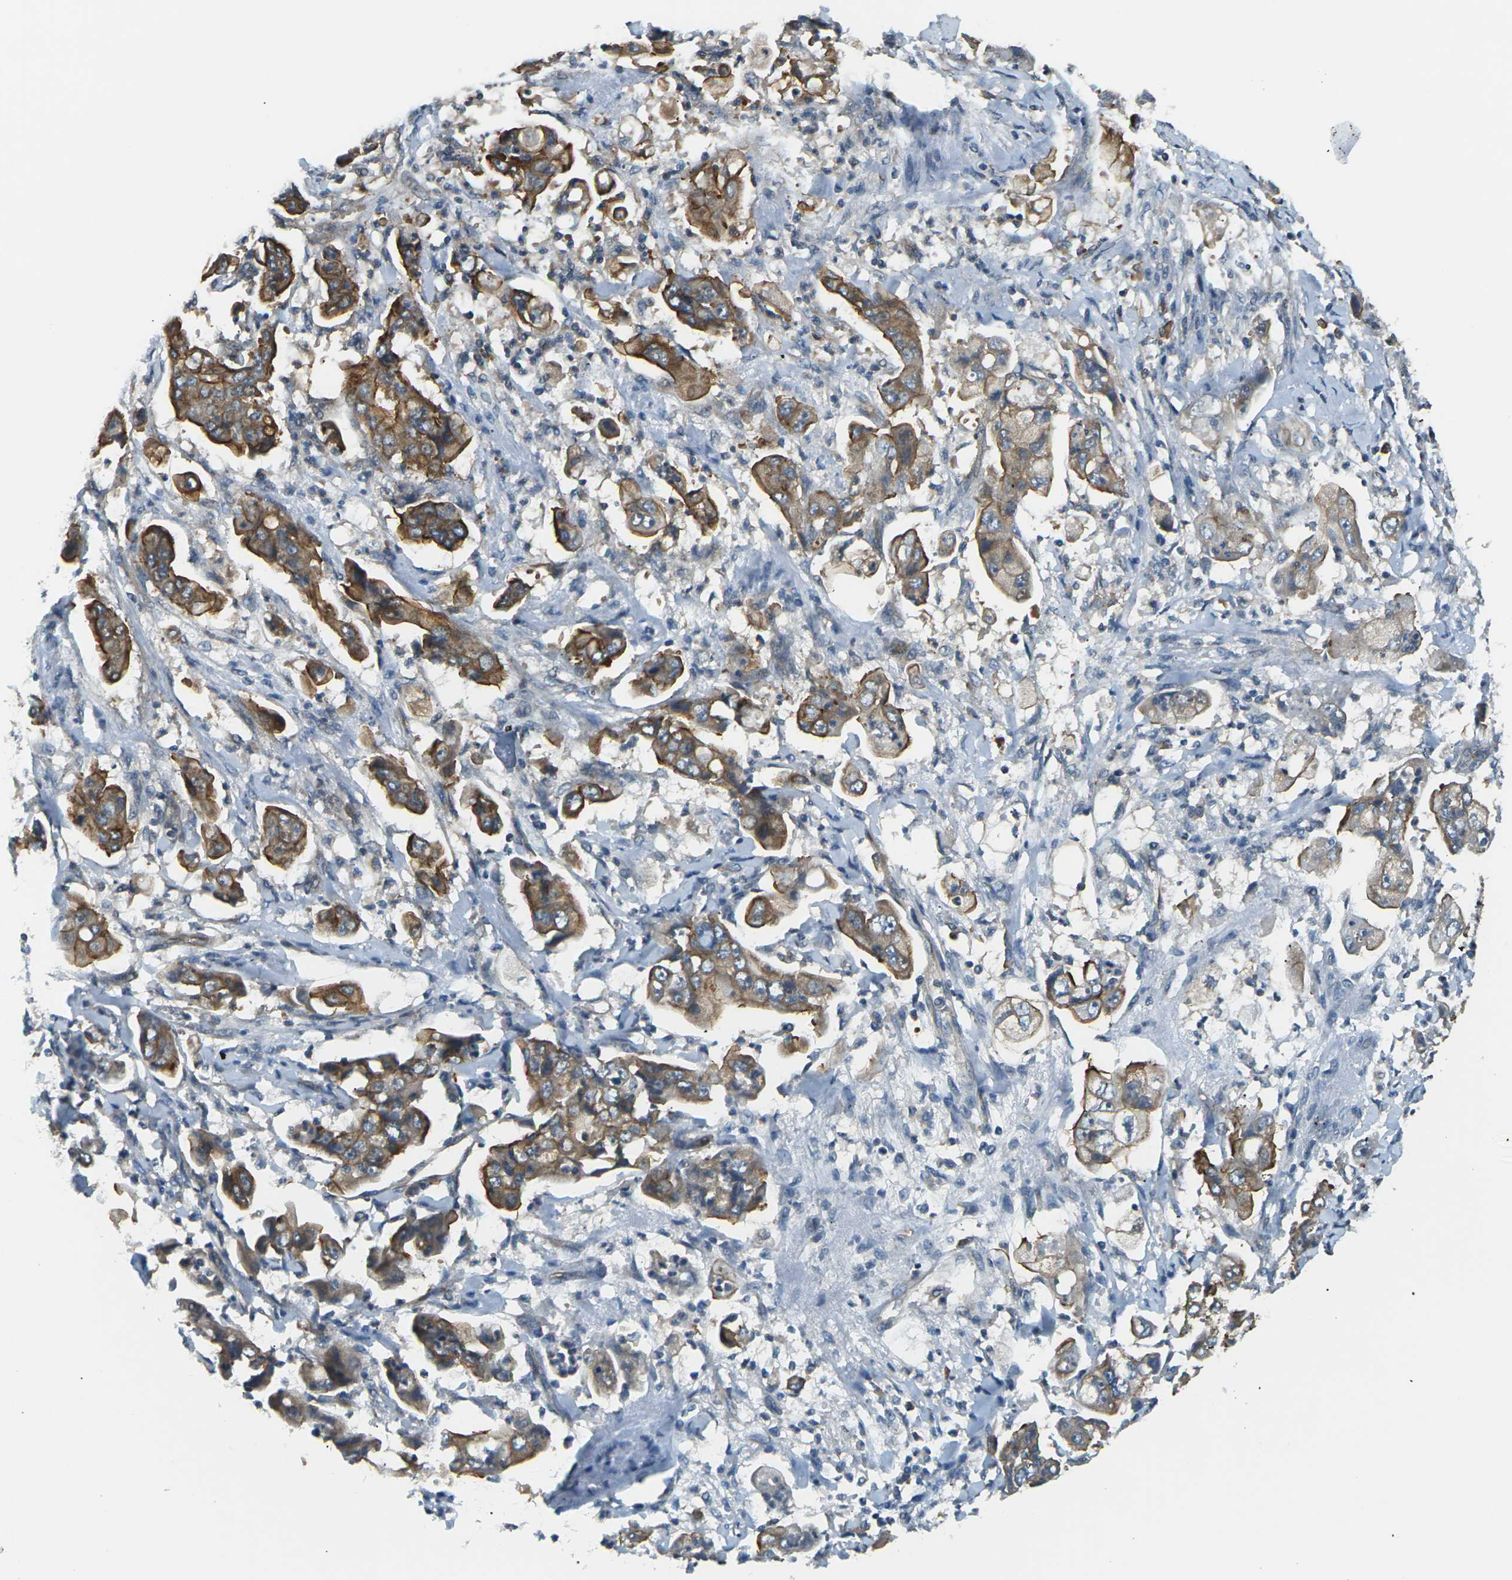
{"staining": {"intensity": "strong", "quantity": ">75%", "location": "cytoplasmic/membranous"}, "tissue": "stomach cancer", "cell_type": "Tumor cells", "image_type": "cancer", "snomed": [{"axis": "morphology", "description": "Adenocarcinoma, NOS"}, {"axis": "topography", "description": "Stomach"}], "caption": "An immunohistochemistry image of tumor tissue is shown. Protein staining in brown highlights strong cytoplasmic/membranous positivity in stomach cancer (adenocarcinoma) within tumor cells. The staining was performed using DAB to visualize the protein expression in brown, while the nuclei were stained in blue with hematoxylin (Magnification: 20x).", "gene": "SLC13A3", "patient": {"sex": "male", "age": 62}}